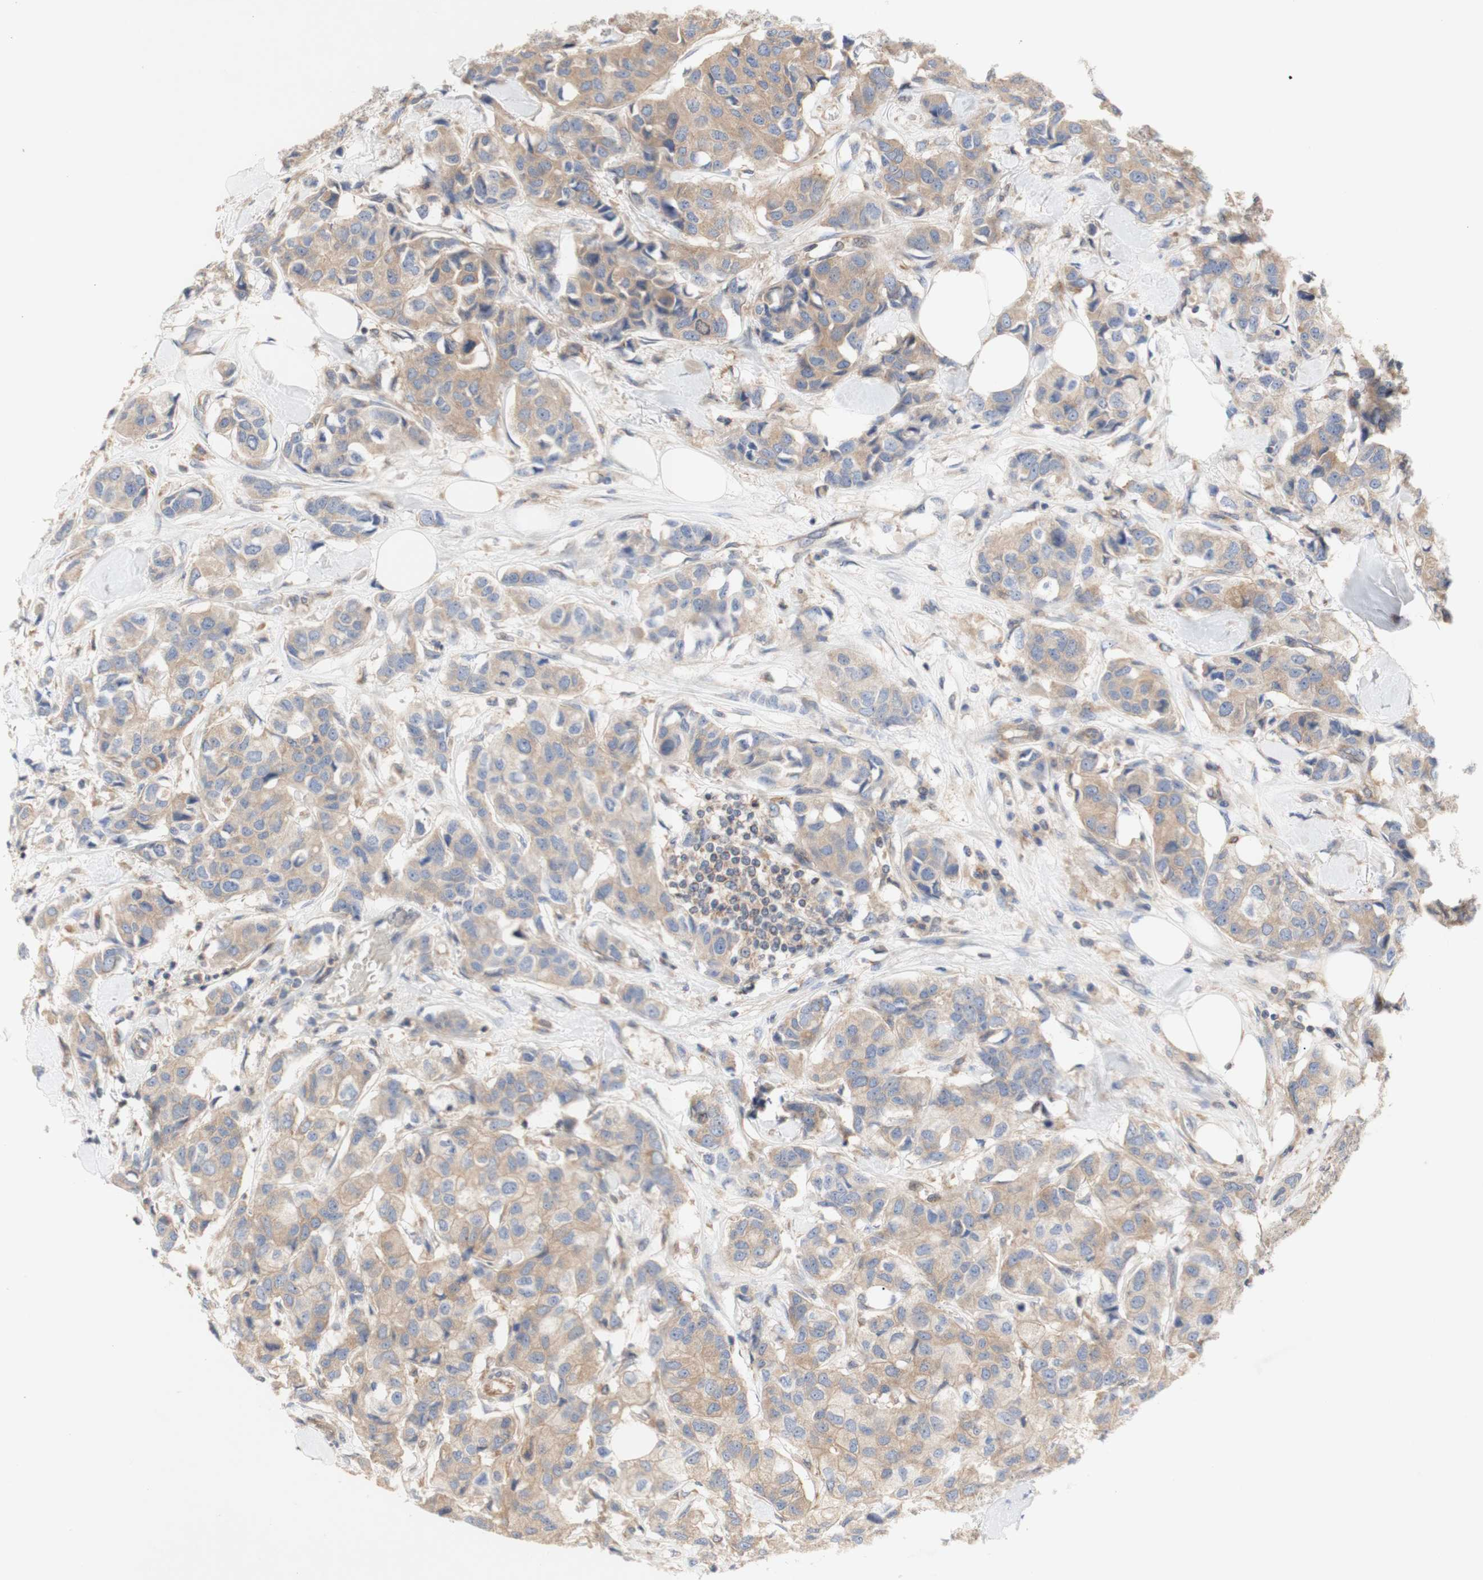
{"staining": {"intensity": "moderate", "quantity": ">75%", "location": "cytoplasmic/membranous"}, "tissue": "breast cancer", "cell_type": "Tumor cells", "image_type": "cancer", "snomed": [{"axis": "morphology", "description": "Duct carcinoma"}, {"axis": "topography", "description": "Breast"}], "caption": "Immunohistochemical staining of breast intraductal carcinoma demonstrates medium levels of moderate cytoplasmic/membranous expression in about >75% of tumor cells.", "gene": "IKBKG", "patient": {"sex": "female", "age": 80}}